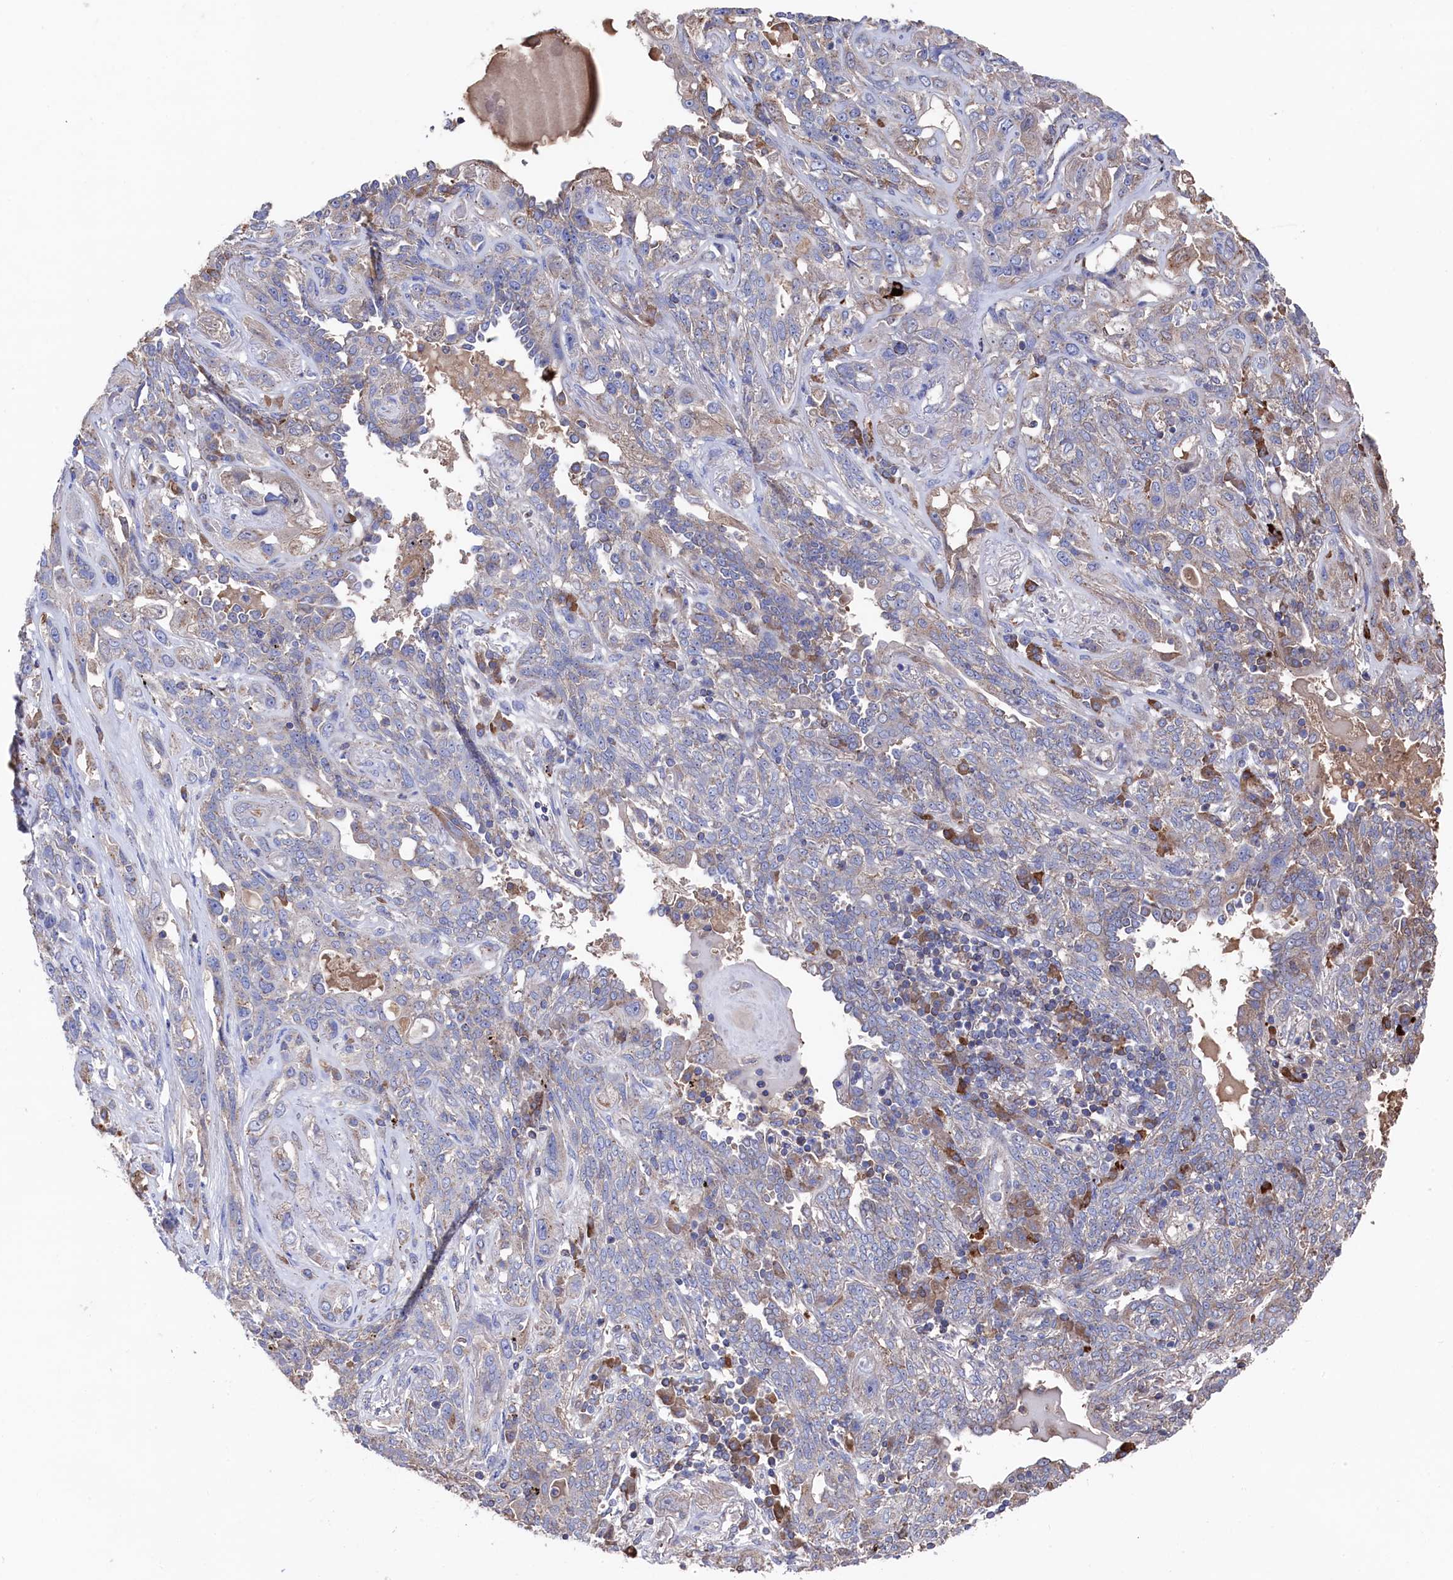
{"staining": {"intensity": "weak", "quantity": "<25%", "location": "cytoplasmic/membranous"}, "tissue": "lung cancer", "cell_type": "Tumor cells", "image_type": "cancer", "snomed": [{"axis": "morphology", "description": "Squamous cell carcinoma, NOS"}, {"axis": "topography", "description": "Lung"}], "caption": "Immunohistochemistry of human lung cancer (squamous cell carcinoma) demonstrates no positivity in tumor cells. (DAB immunohistochemistry with hematoxylin counter stain).", "gene": "TK2", "patient": {"sex": "female", "age": 70}}